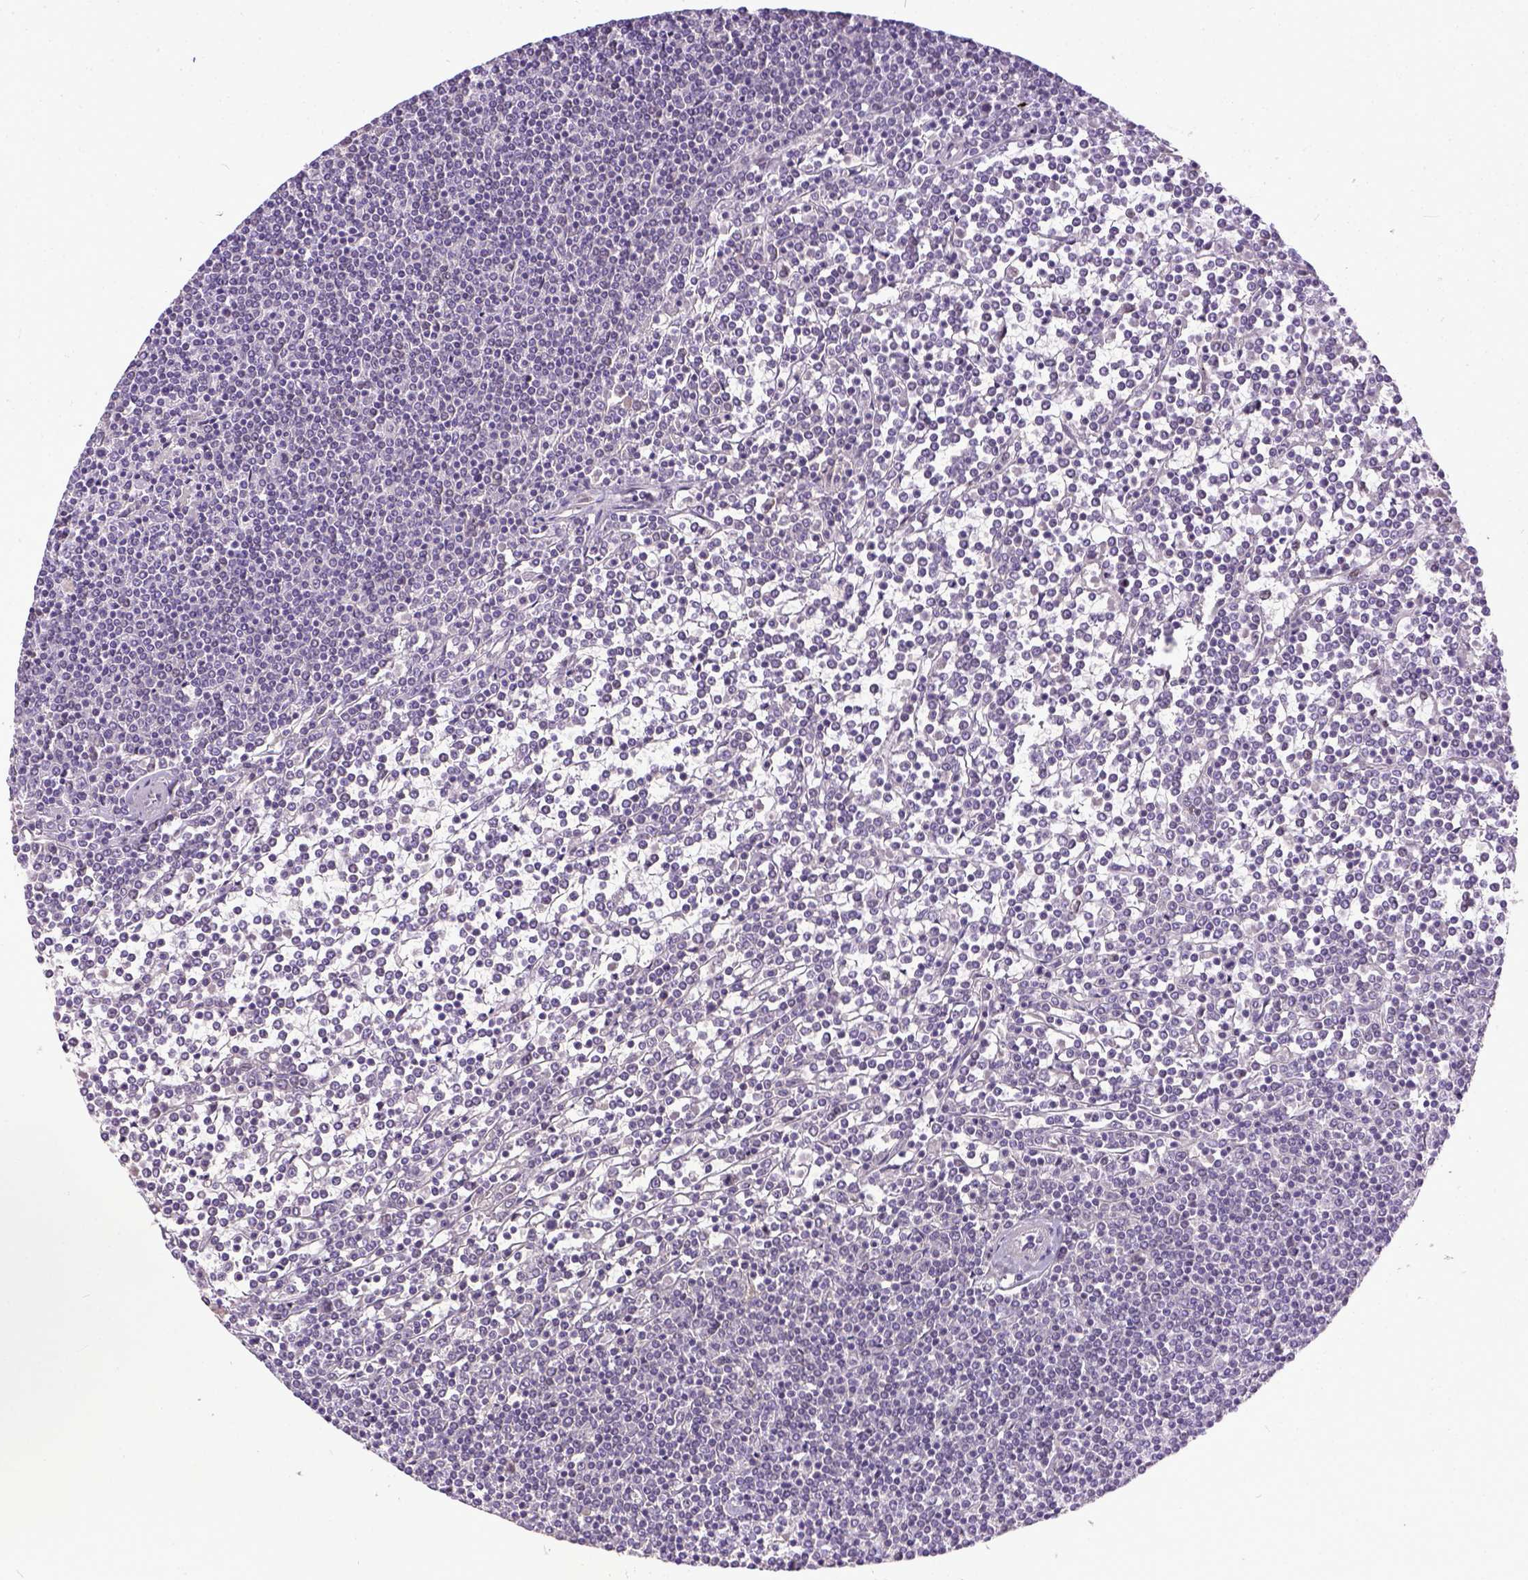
{"staining": {"intensity": "negative", "quantity": "none", "location": "none"}, "tissue": "lymphoma", "cell_type": "Tumor cells", "image_type": "cancer", "snomed": [{"axis": "morphology", "description": "Malignant lymphoma, non-Hodgkin's type, Low grade"}, {"axis": "topography", "description": "Spleen"}], "caption": "IHC of human low-grade malignant lymphoma, non-Hodgkin's type exhibits no positivity in tumor cells.", "gene": "ERCC1", "patient": {"sex": "female", "age": 19}}